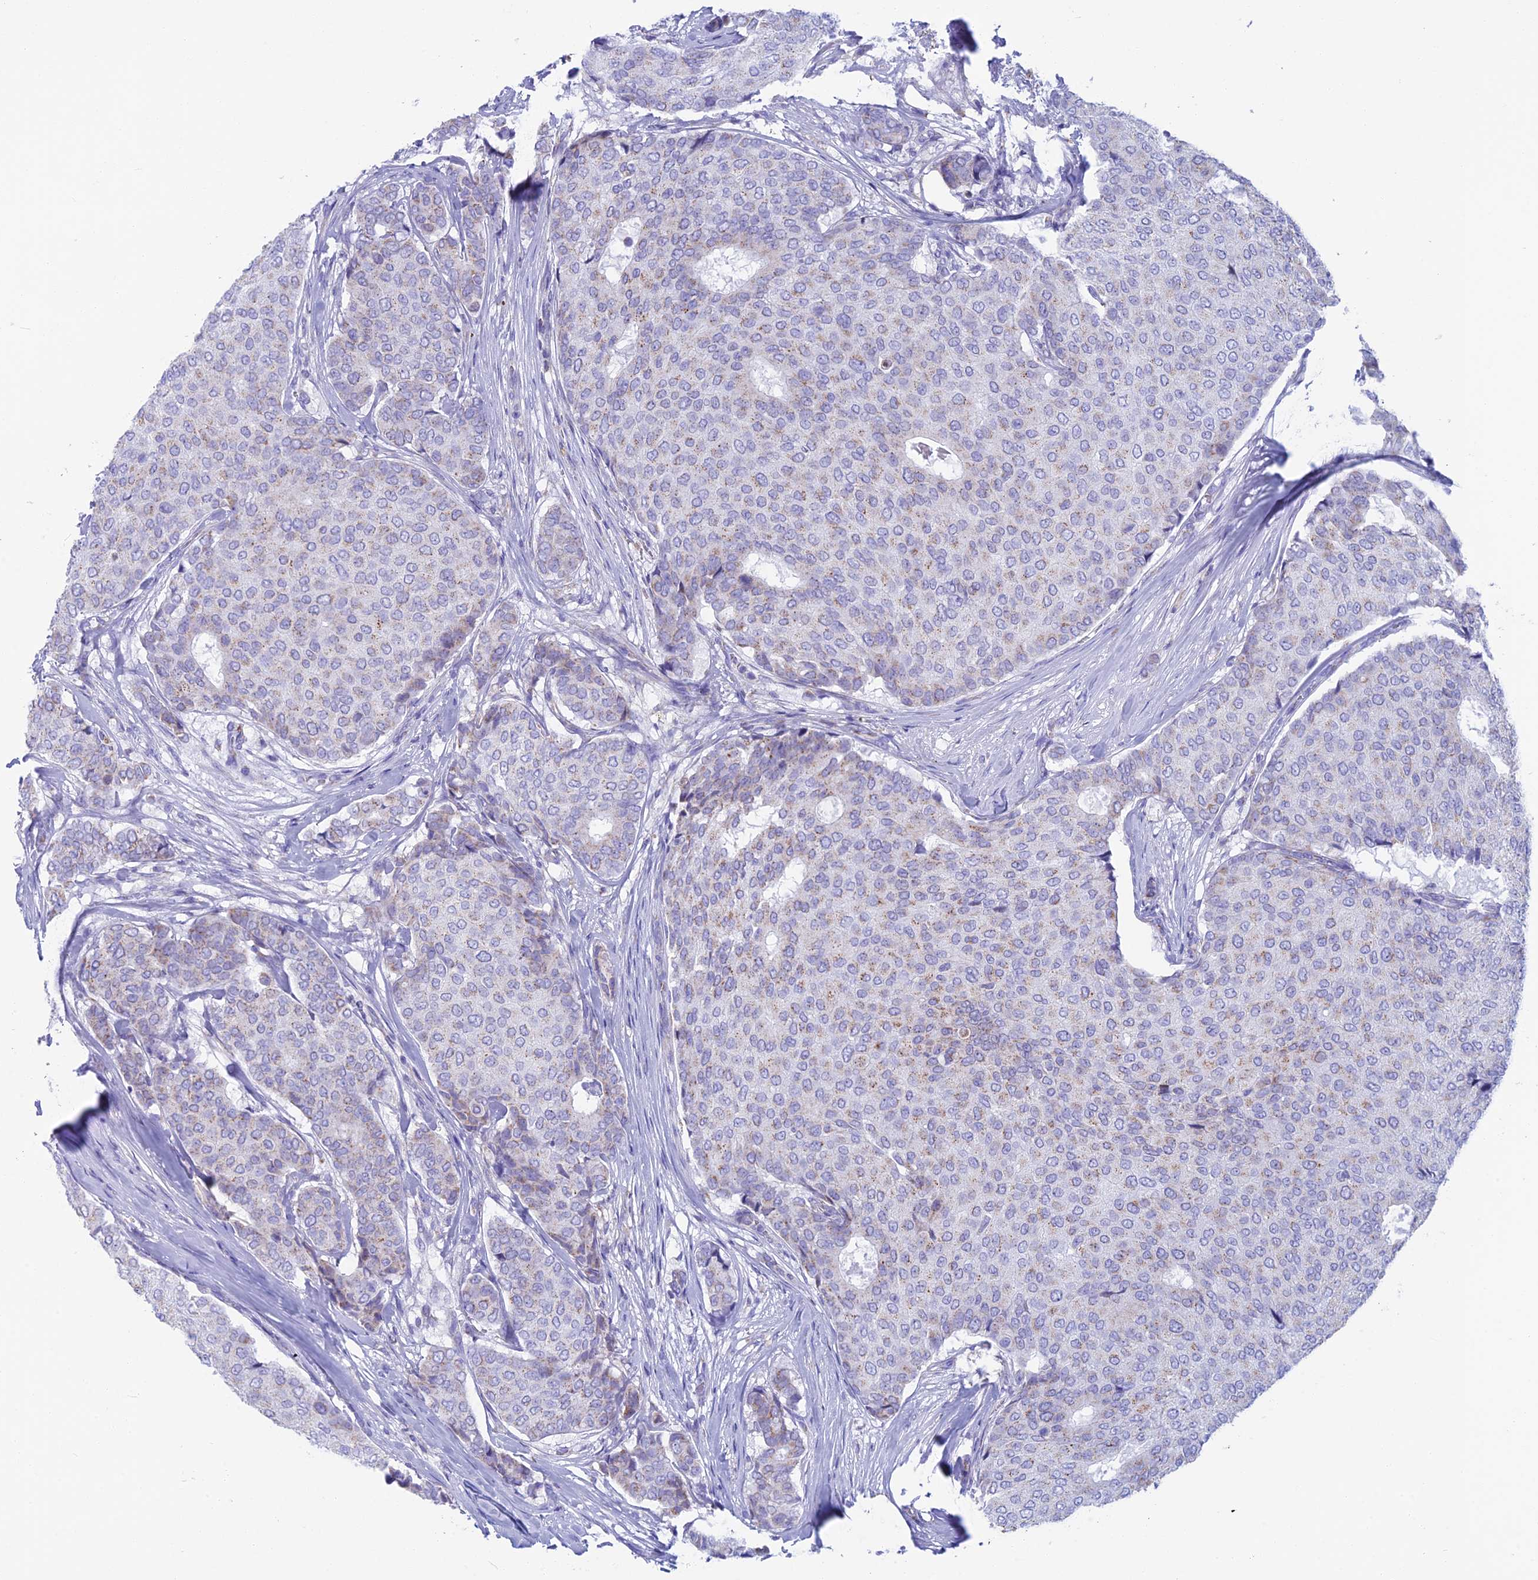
{"staining": {"intensity": "weak", "quantity": "25%-75%", "location": "cytoplasmic/membranous"}, "tissue": "breast cancer", "cell_type": "Tumor cells", "image_type": "cancer", "snomed": [{"axis": "morphology", "description": "Duct carcinoma"}, {"axis": "topography", "description": "Breast"}], "caption": "Immunohistochemical staining of human breast infiltrating ductal carcinoma displays low levels of weak cytoplasmic/membranous positivity in approximately 25%-75% of tumor cells. (IHC, brightfield microscopy, high magnification).", "gene": "CS", "patient": {"sex": "female", "age": 75}}